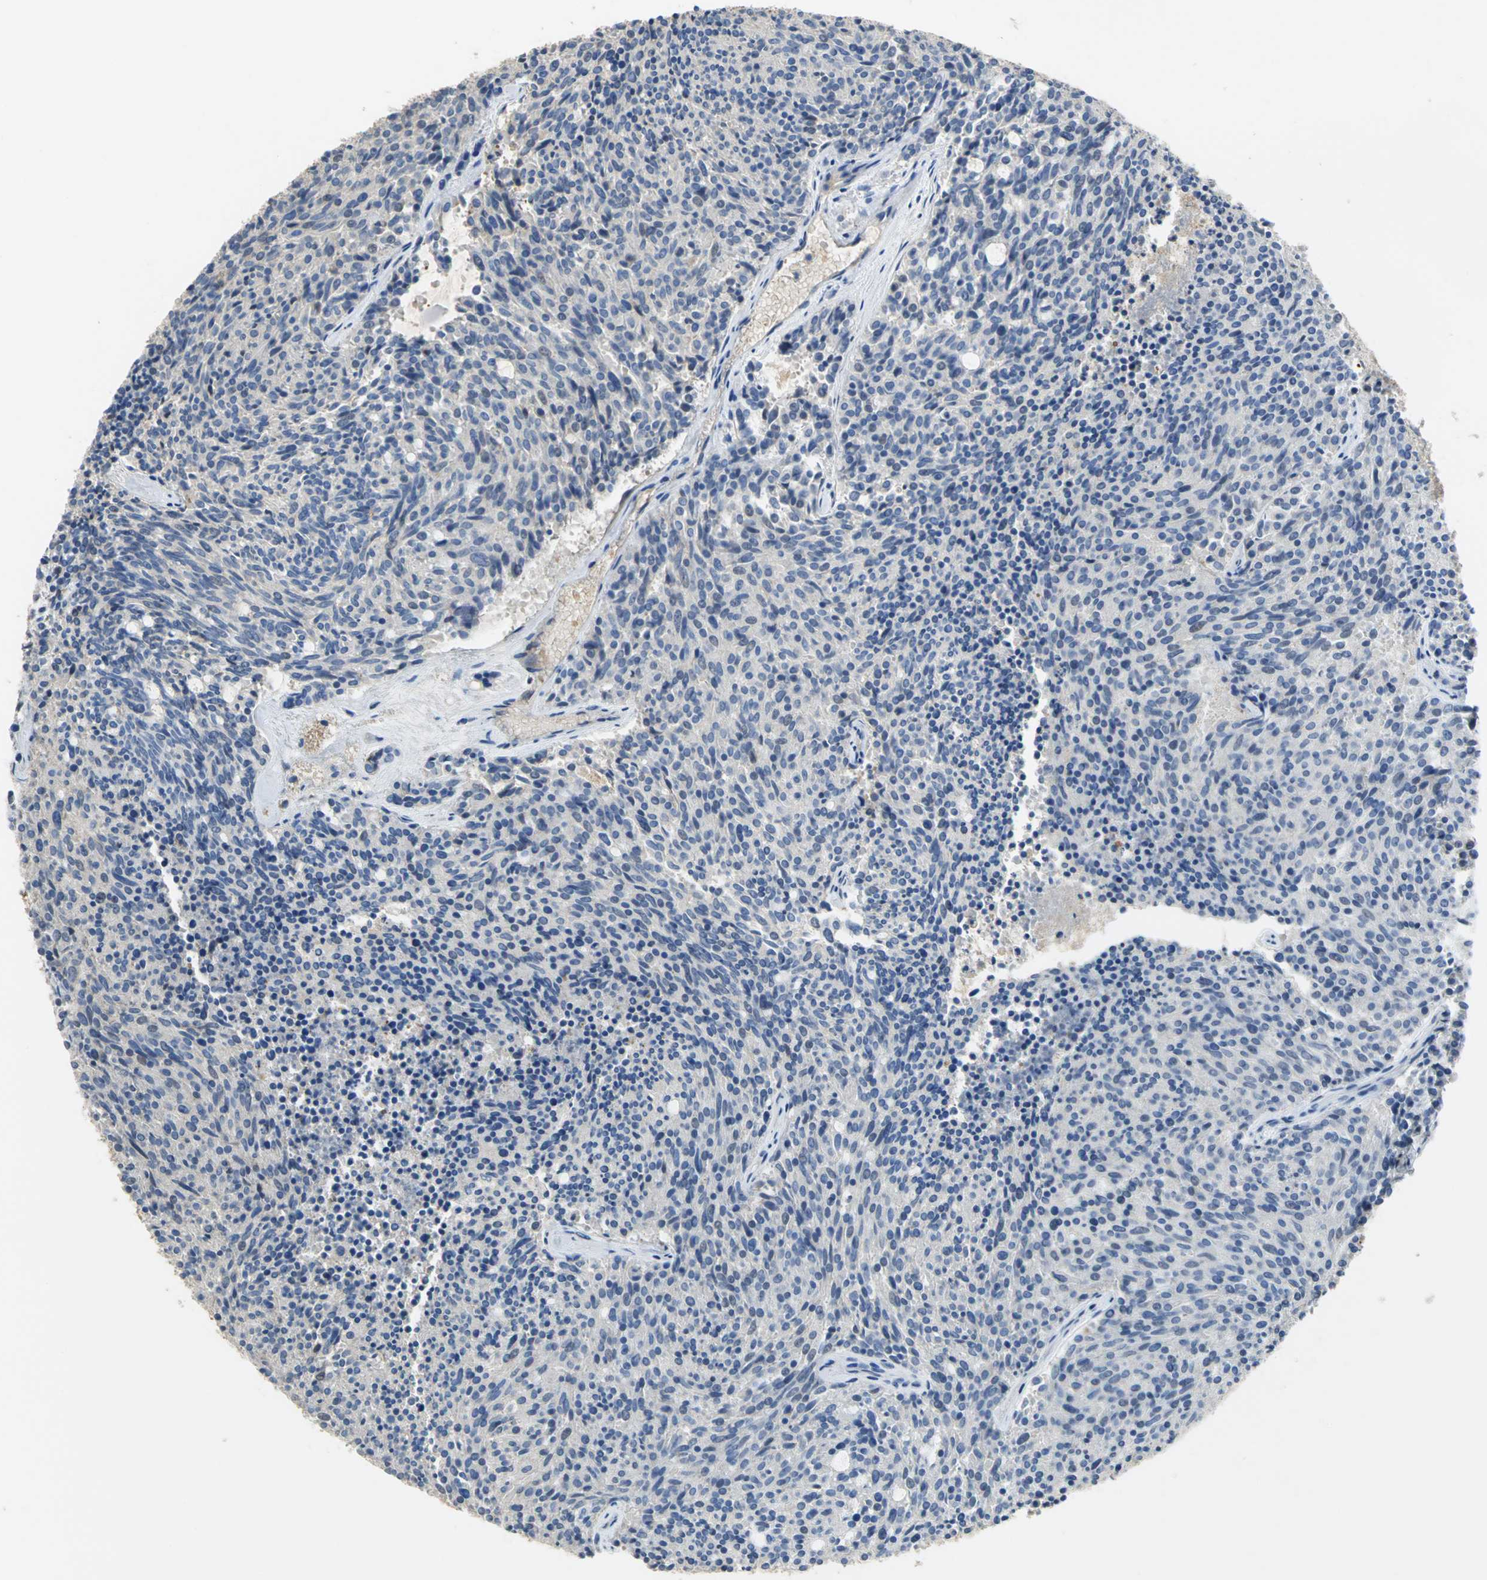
{"staining": {"intensity": "weak", "quantity": "25%-75%", "location": "cytoplasmic/membranous"}, "tissue": "carcinoid", "cell_type": "Tumor cells", "image_type": "cancer", "snomed": [{"axis": "morphology", "description": "Carcinoid, malignant, NOS"}, {"axis": "topography", "description": "Pancreas"}], "caption": "Protein positivity by immunohistochemistry displays weak cytoplasmic/membranous positivity in approximately 25%-75% of tumor cells in carcinoid.", "gene": "GYG2", "patient": {"sex": "female", "age": 54}}